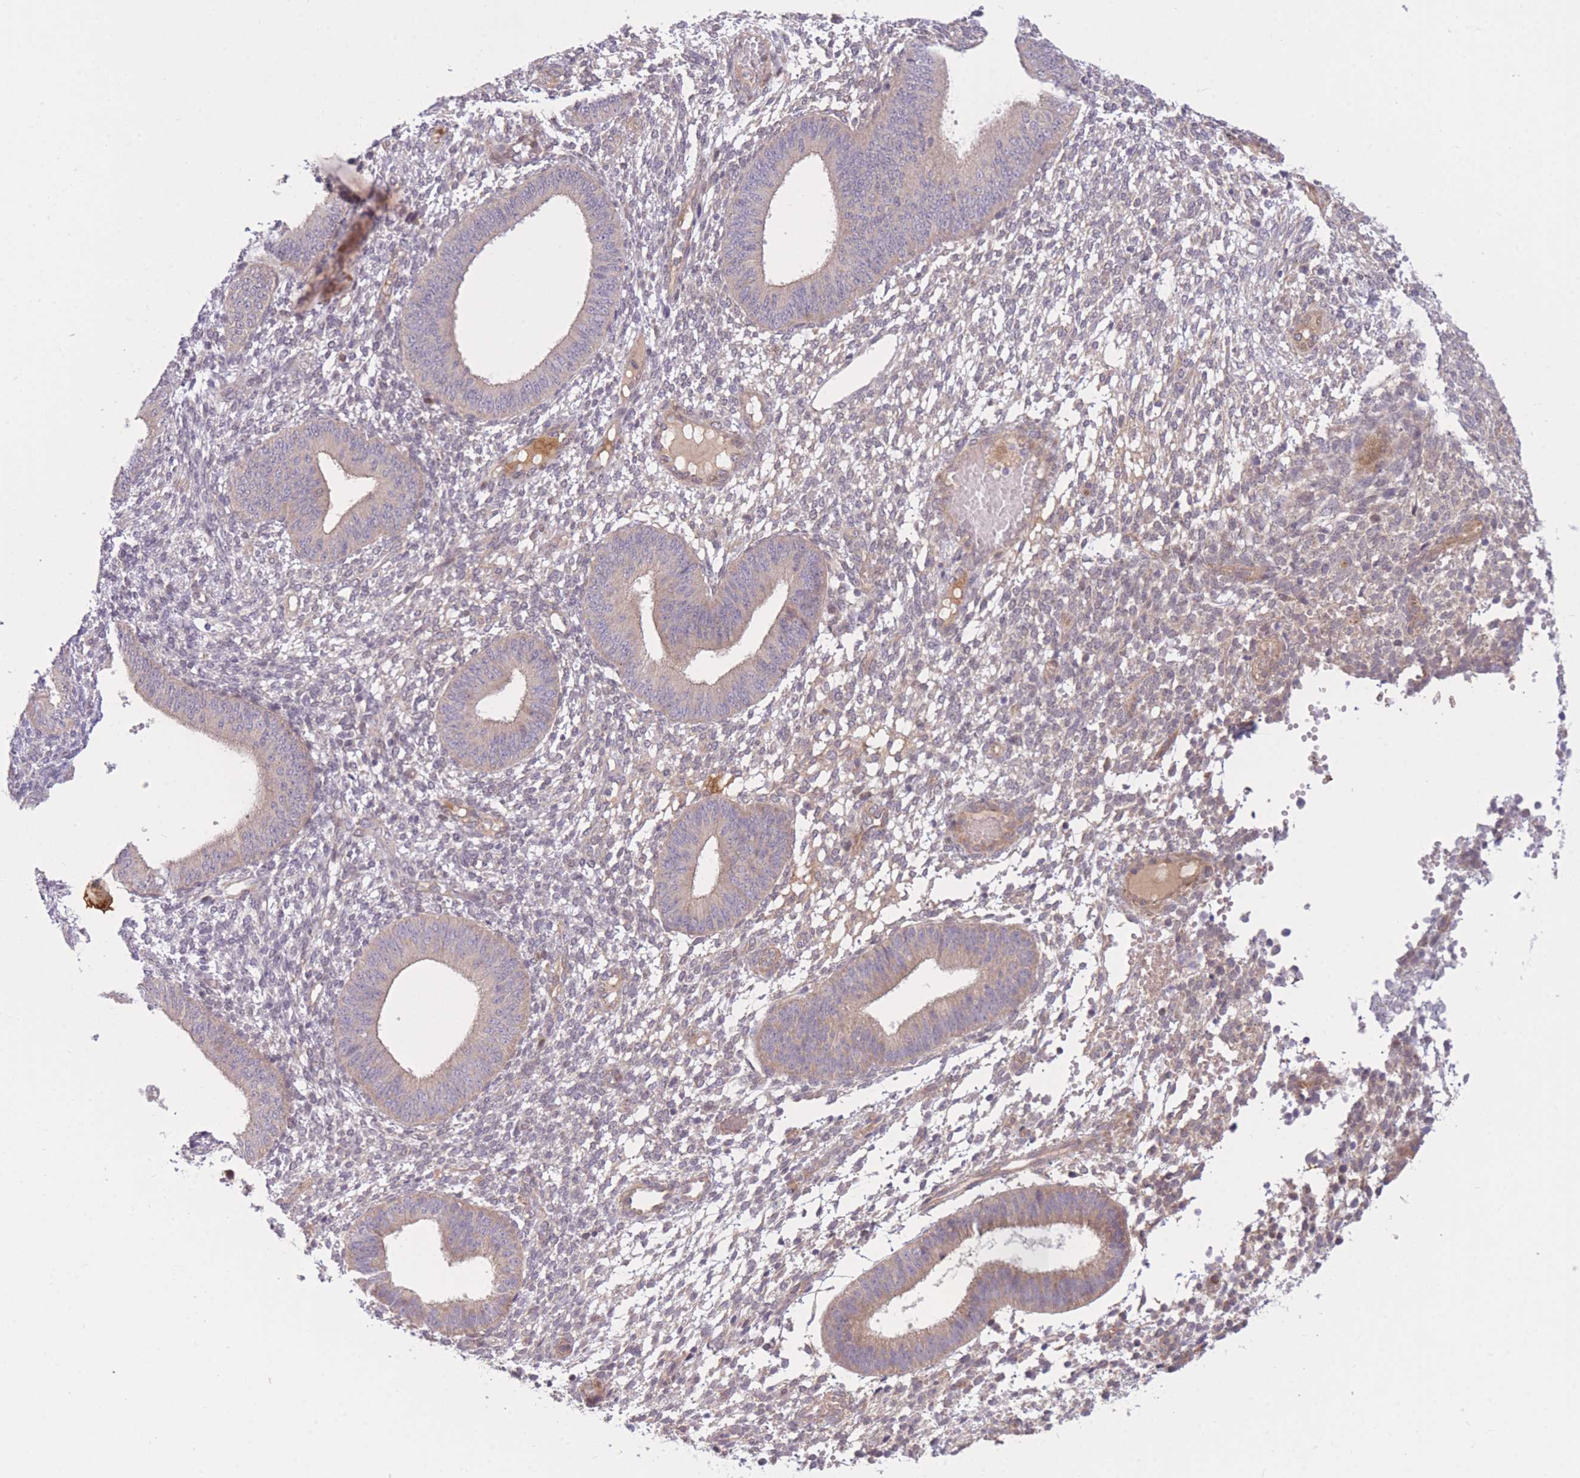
{"staining": {"intensity": "weak", "quantity": "25%-75%", "location": "cytoplasmic/membranous"}, "tissue": "endometrium", "cell_type": "Cells in endometrial stroma", "image_type": "normal", "snomed": [{"axis": "morphology", "description": "Normal tissue, NOS"}, {"axis": "topography", "description": "Endometrium"}], "caption": "Immunohistochemical staining of unremarkable endometrium demonstrates weak cytoplasmic/membranous protein expression in about 25%-75% of cells in endometrial stroma. (DAB = brown stain, brightfield microscopy at high magnification).", "gene": "CDC25B", "patient": {"sex": "female", "age": 49}}